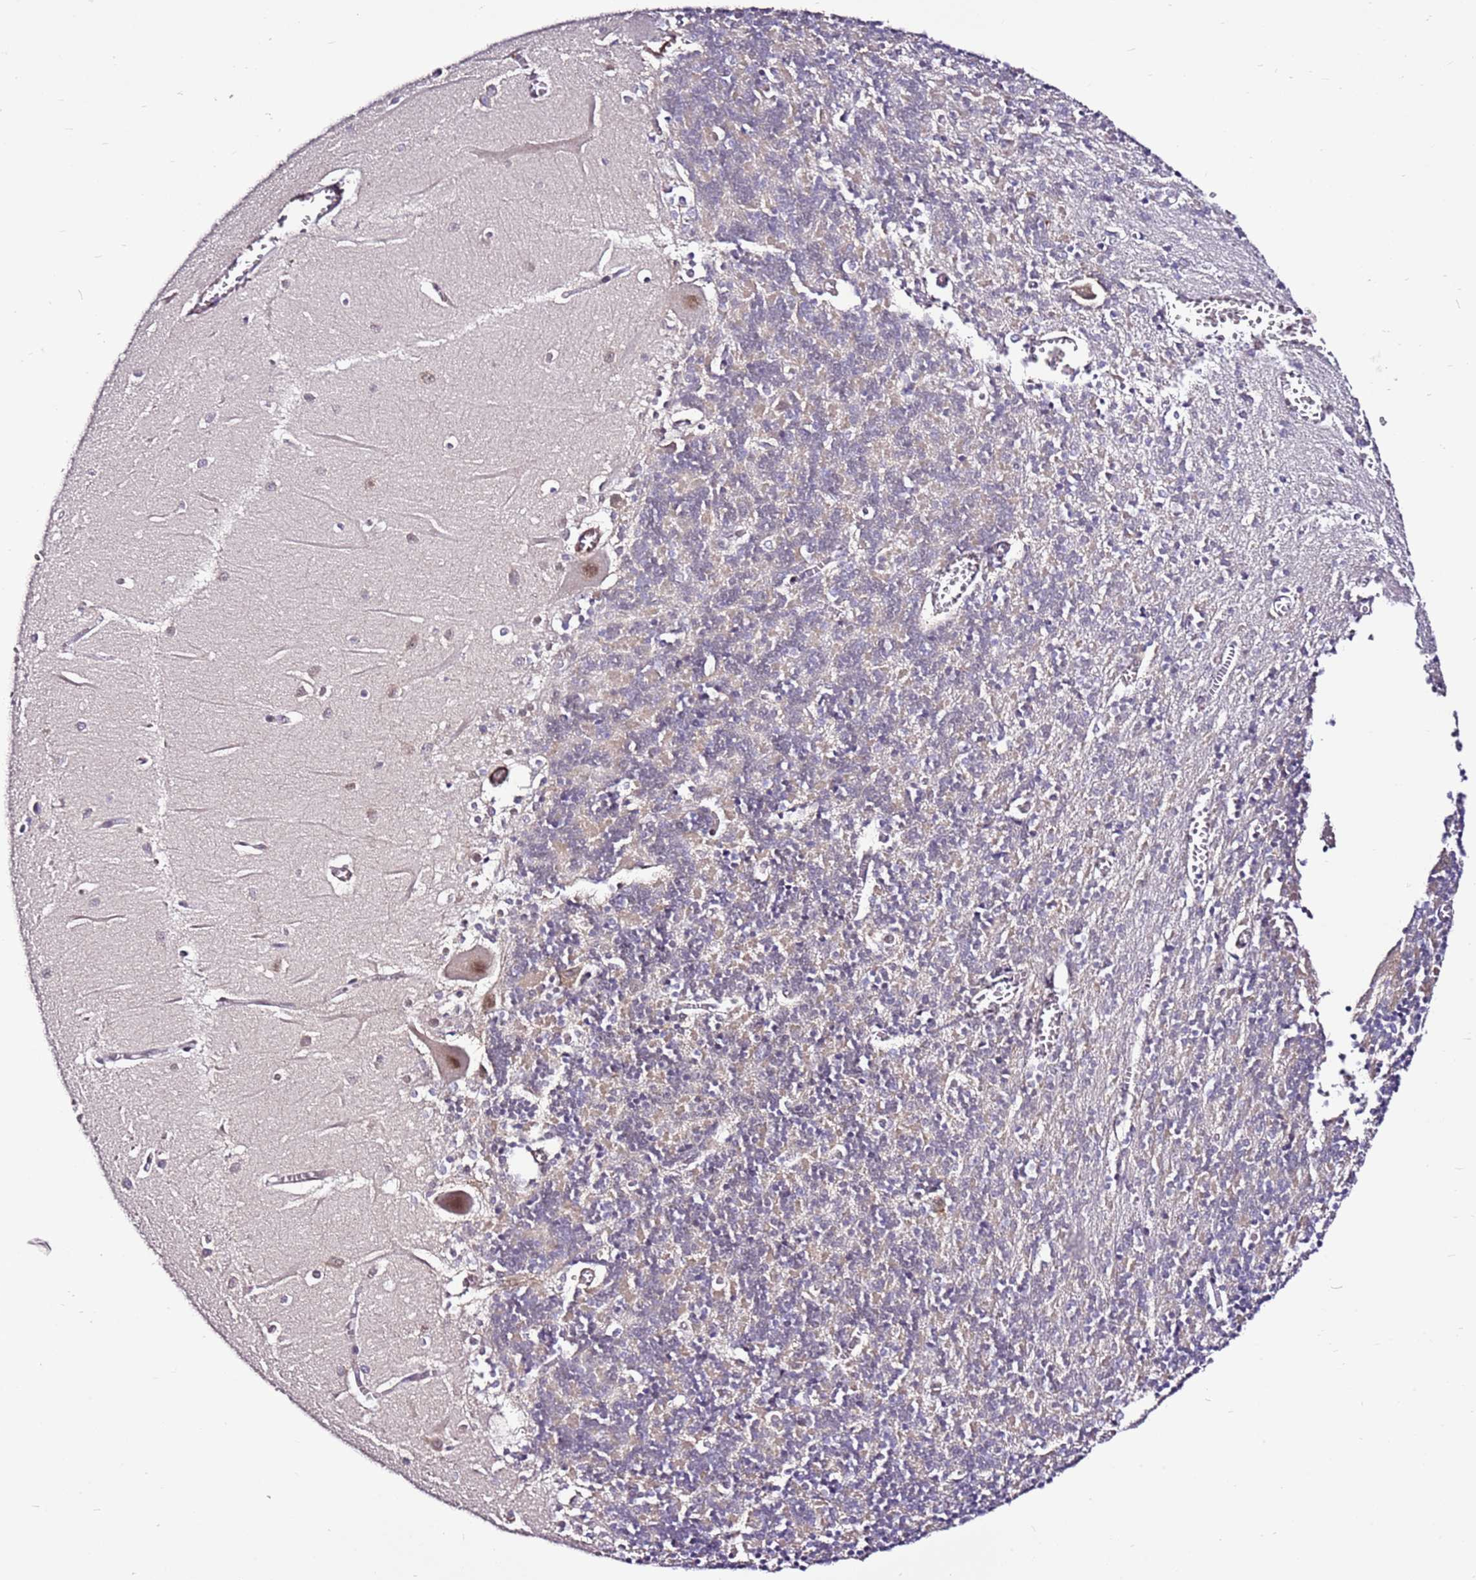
{"staining": {"intensity": "negative", "quantity": "none", "location": "none"}, "tissue": "cerebellum", "cell_type": "Cells in granular layer", "image_type": "normal", "snomed": [{"axis": "morphology", "description": "Normal tissue, NOS"}, {"axis": "topography", "description": "Cerebellum"}], "caption": "Cells in granular layer show no significant staining in normal cerebellum. The staining was performed using DAB to visualize the protein expression in brown, while the nuclei were stained in blue with hematoxylin (Magnification: 20x).", "gene": "SMIM4", "patient": {"sex": "male", "age": 37}}